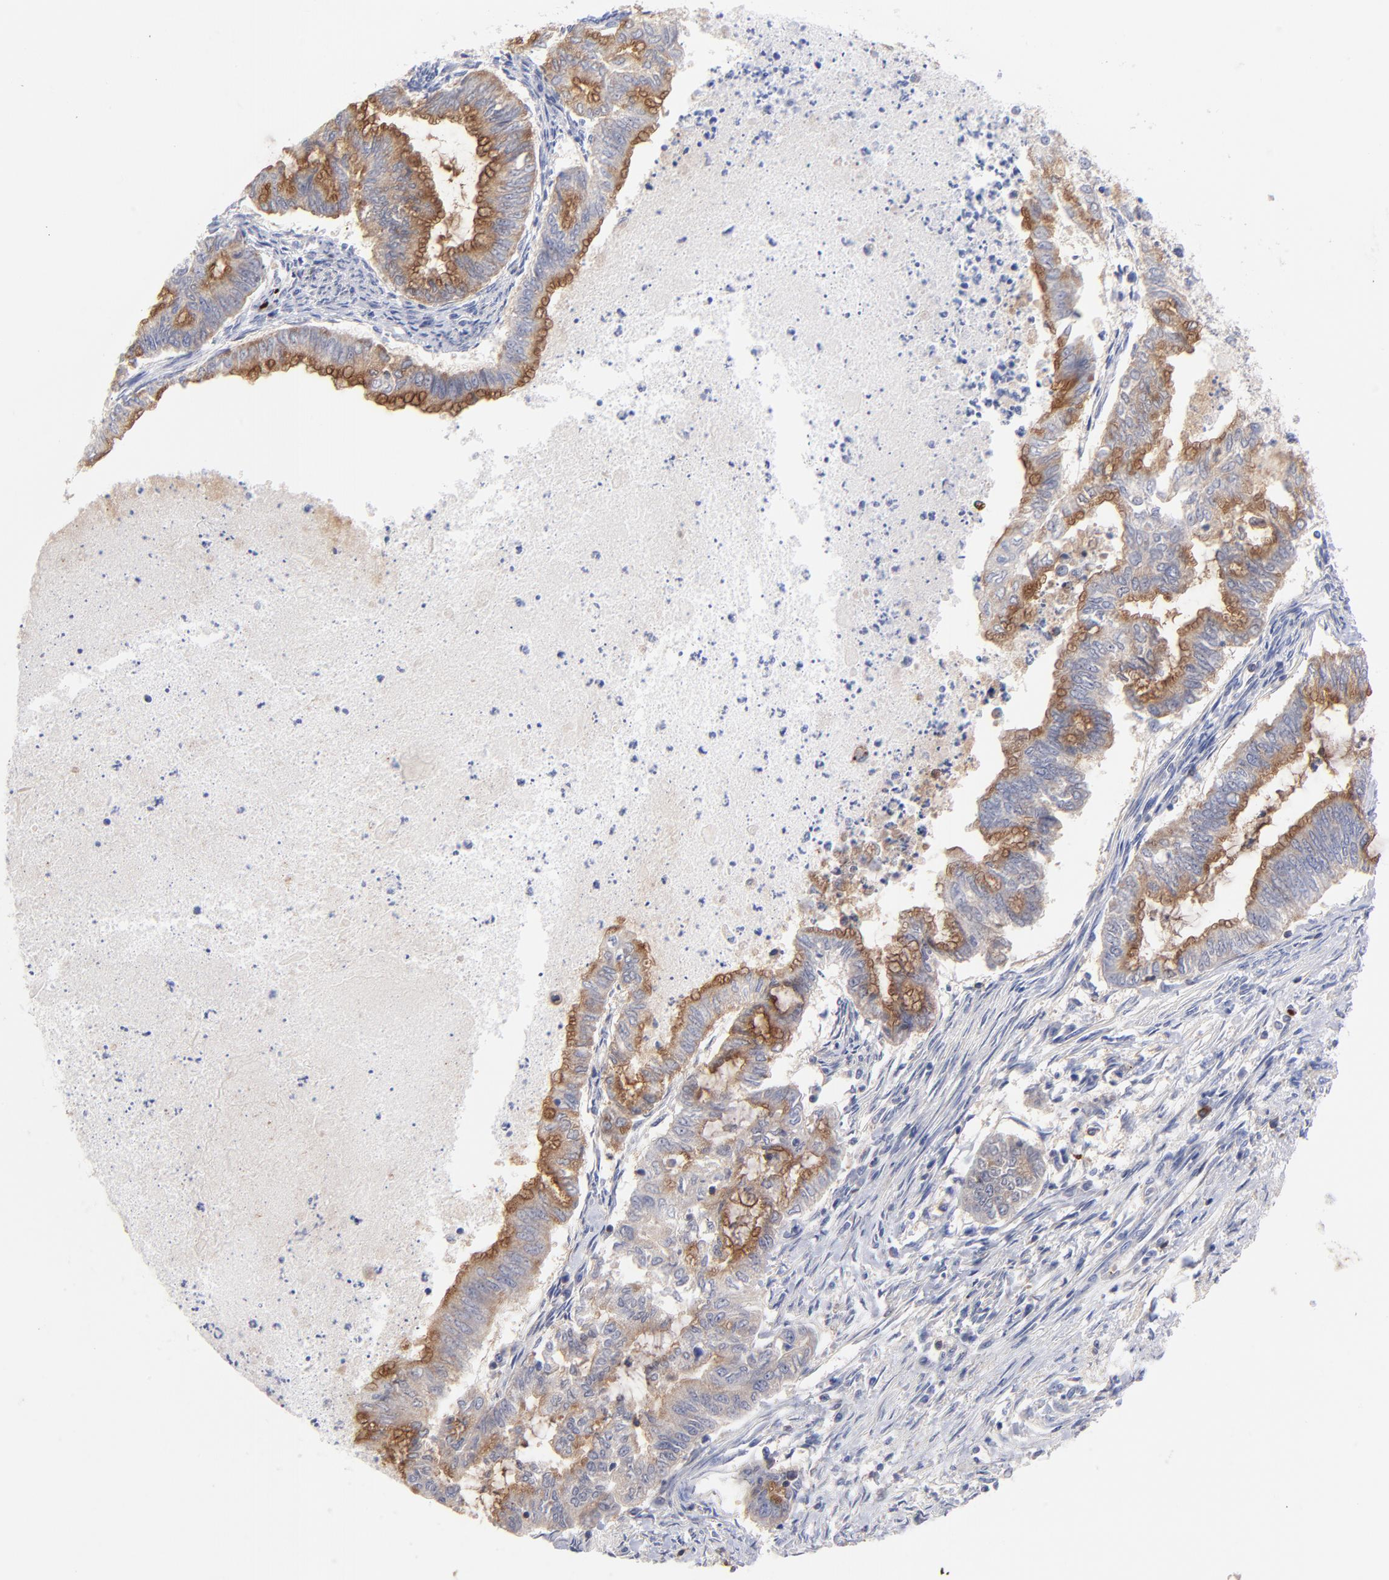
{"staining": {"intensity": "strong", "quantity": "25%-75%", "location": "cytoplasmic/membranous"}, "tissue": "endometrial cancer", "cell_type": "Tumor cells", "image_type": "cancer", "snomed": [{"axis": "morphology", "description": "Adenocarcinoma, NOS"}, {"axis": "topography", "description": "Endometrium"}], "caption": "High-magnification brightfield microscopy of adenocarcinoma (endometrial) stained with DAB (3,3'-diaminobenzidine) (brown) and counterstained with hematoxylin (blue). tumor cells exhibit strong cytoplasmic/membranous expression is appreciated in approximately25%-75% of cells. (DAB = brown stain, brightfield microscopy at high magnification).", "gene": "KREMEN2", "patient": {"sex": "female", "age": 79}}